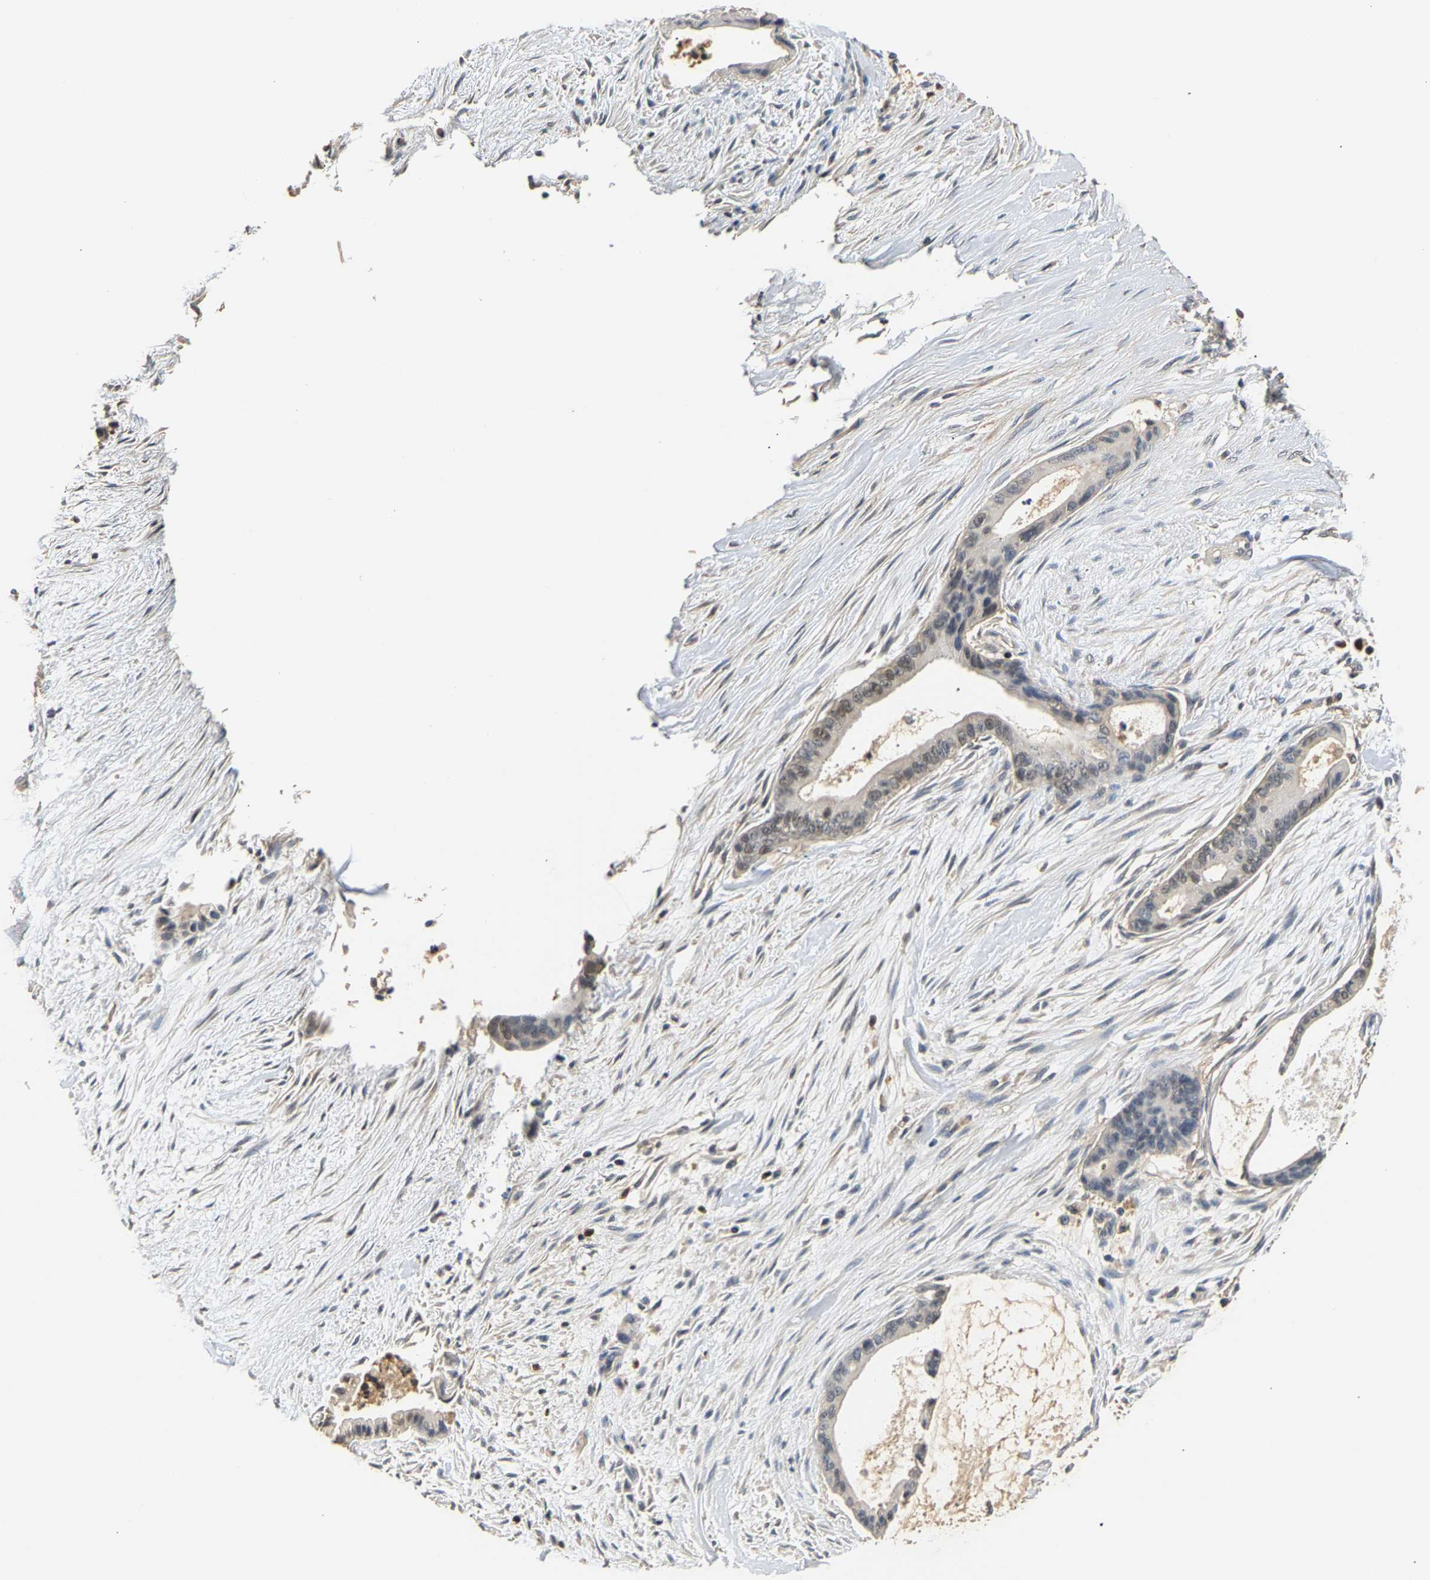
{"staining": {"intensity": "weak", "quantity": "<25%", "location": "cytoplasmic/membranous"}, "tissue": "liver cancer", "cell_type": "Tumor cells", "image_type": "cancer", "snomed": [{"axis": "morphology", "description": "Cholangiocarcinoma"}, {"axis": "topography", "description": "Liver"}], "caption": "A high-resolution histopathology image shows immunohistochemistry (IHC) staining of liver cancer (cholangiocarcinoma), which demonstrates no significant expression in tumor cells.", "gene": "GPI", "patient": {"sex": "female", "age": 79}}